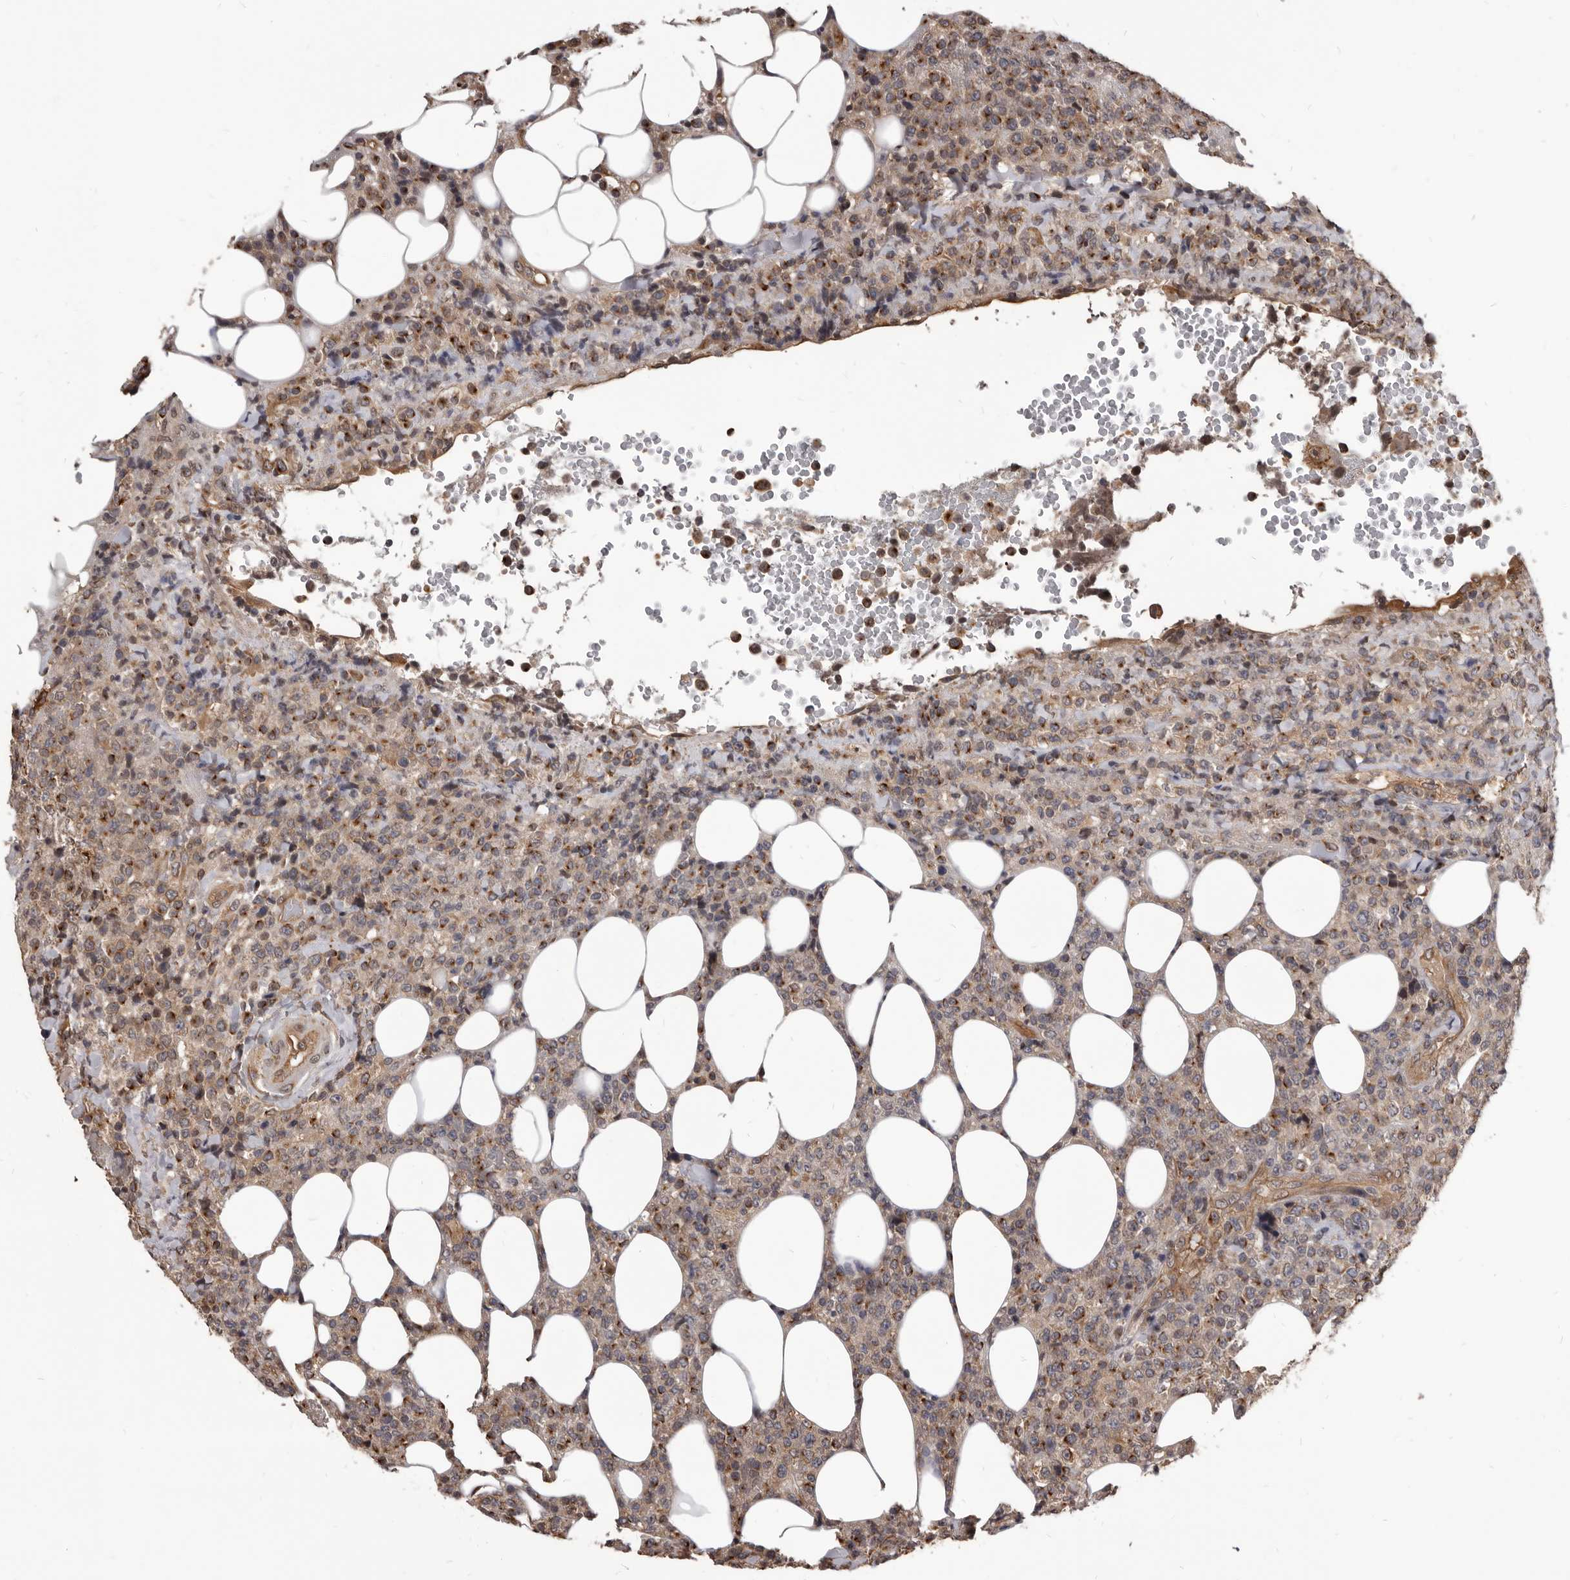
{"staining": {"intensity": "strong", "quantity": "25%-75%", "location": "cytoplasmic/membranous"}, "tissue": "lymphoma", "cell_type": "Tumor cells", "image_type": "cancer", "snomed": [{"axis": "morphology", "description": "Malignant lymphoma, non-Hodgkin's type, High grade"}, {"axis": "topography", "description": "Lymph node"}], "caption": "High-magnification brightfield microscopy of high-grade malignant lymphoma, non-Hodgkin's type stained with DAB (3,3'-diaminobenzidine) (brown) and counterstained with hematoxylin (blue). tumor cells exhibit strong cytoplasmic/membranous positivity is seen in about25%-75% of cells. The protein of interest is shown in brown color, while the nuclei are stained blue.", "gene": "ADAMTS20", "patient": {"sex": "male", "age": 13}}